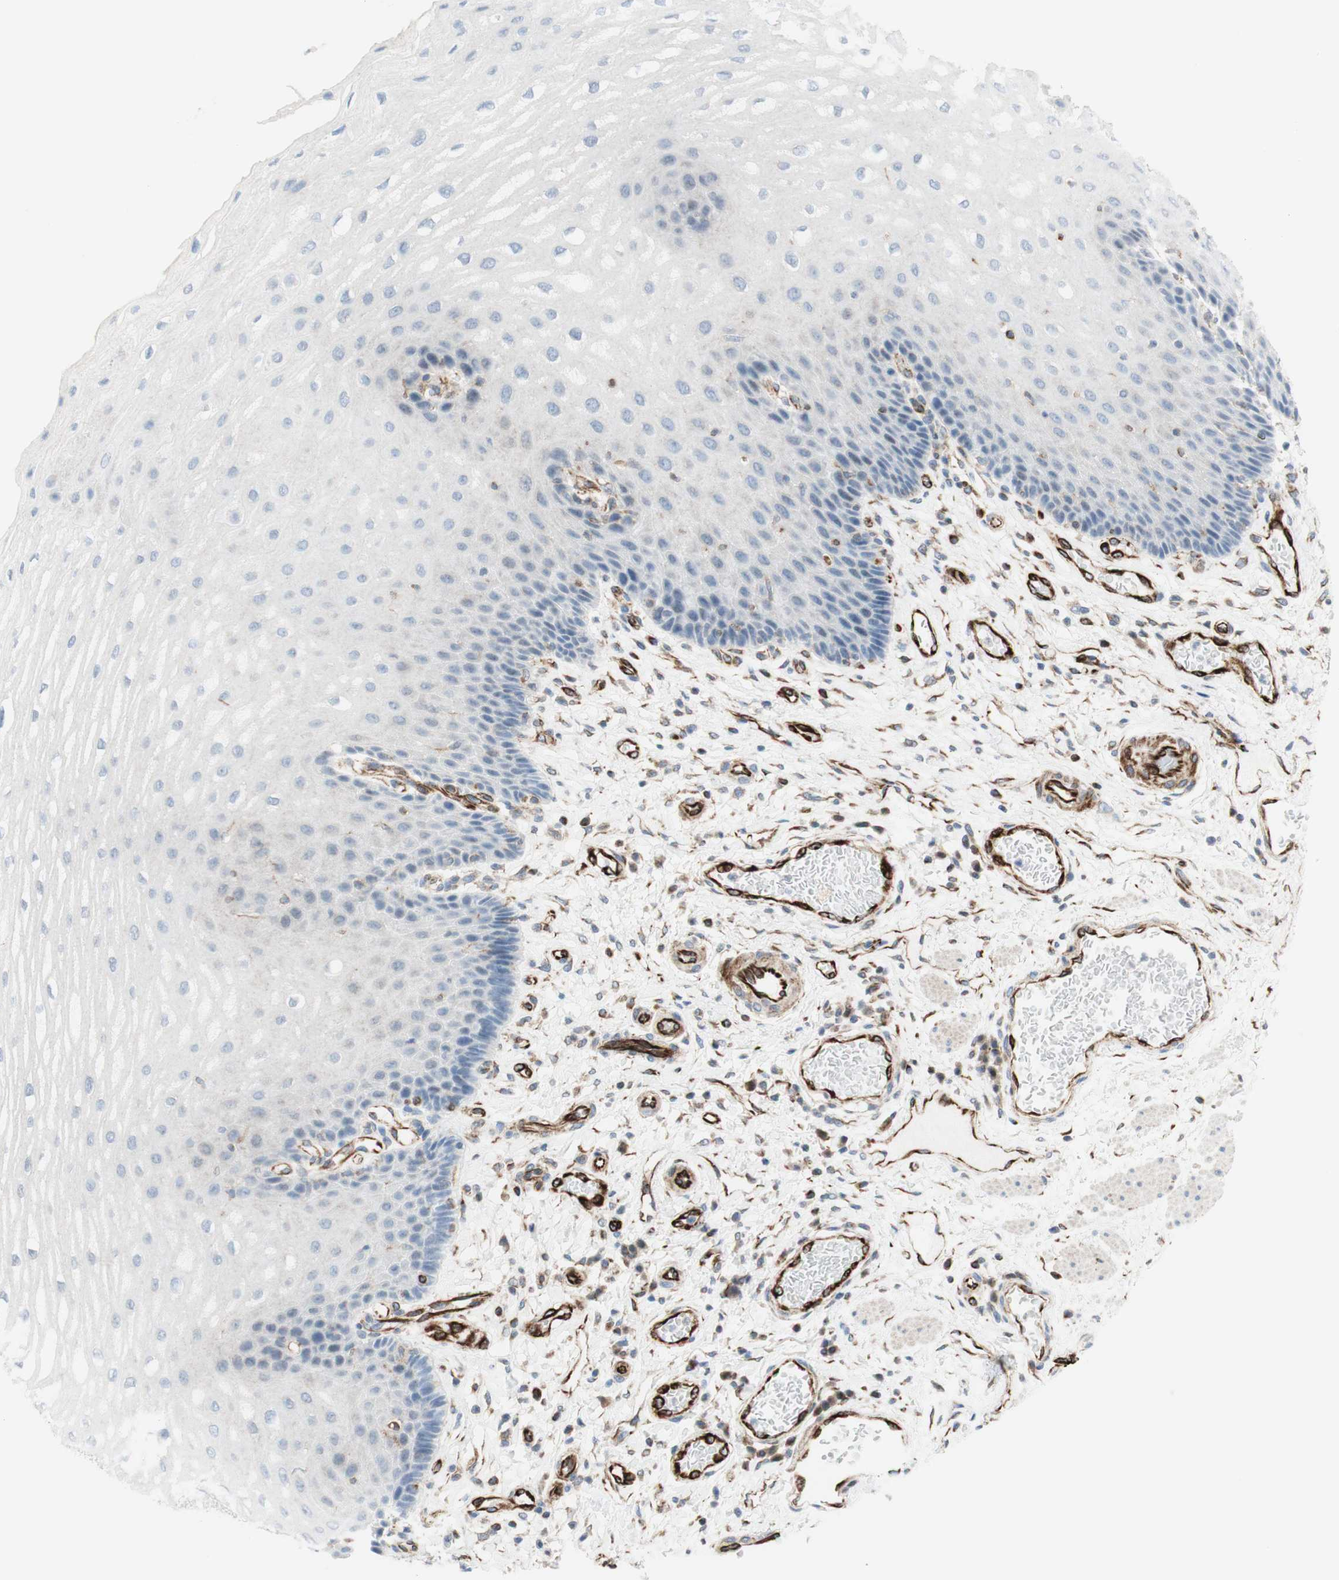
{"staining": {"intensity": "negative", "quantity": "none", "location": "none"}, "tissue": "esophagus", "cell_type": "Squamous epithelial cells", "image_type": "normal", "snomed": [{"axis": "morphology", "description": "Normal tissue, NOS"}, {"axis": "topography", "description": "Esophagus"}], "caption": "Squamous epithelial cells are negative for brown protein staining in normal esophagus. (DAB (3,3'-diaminobenzidine) IHC, high magnification).", "gene": "POU2AF1", "patient": {"sex": "male", "age": 54}}